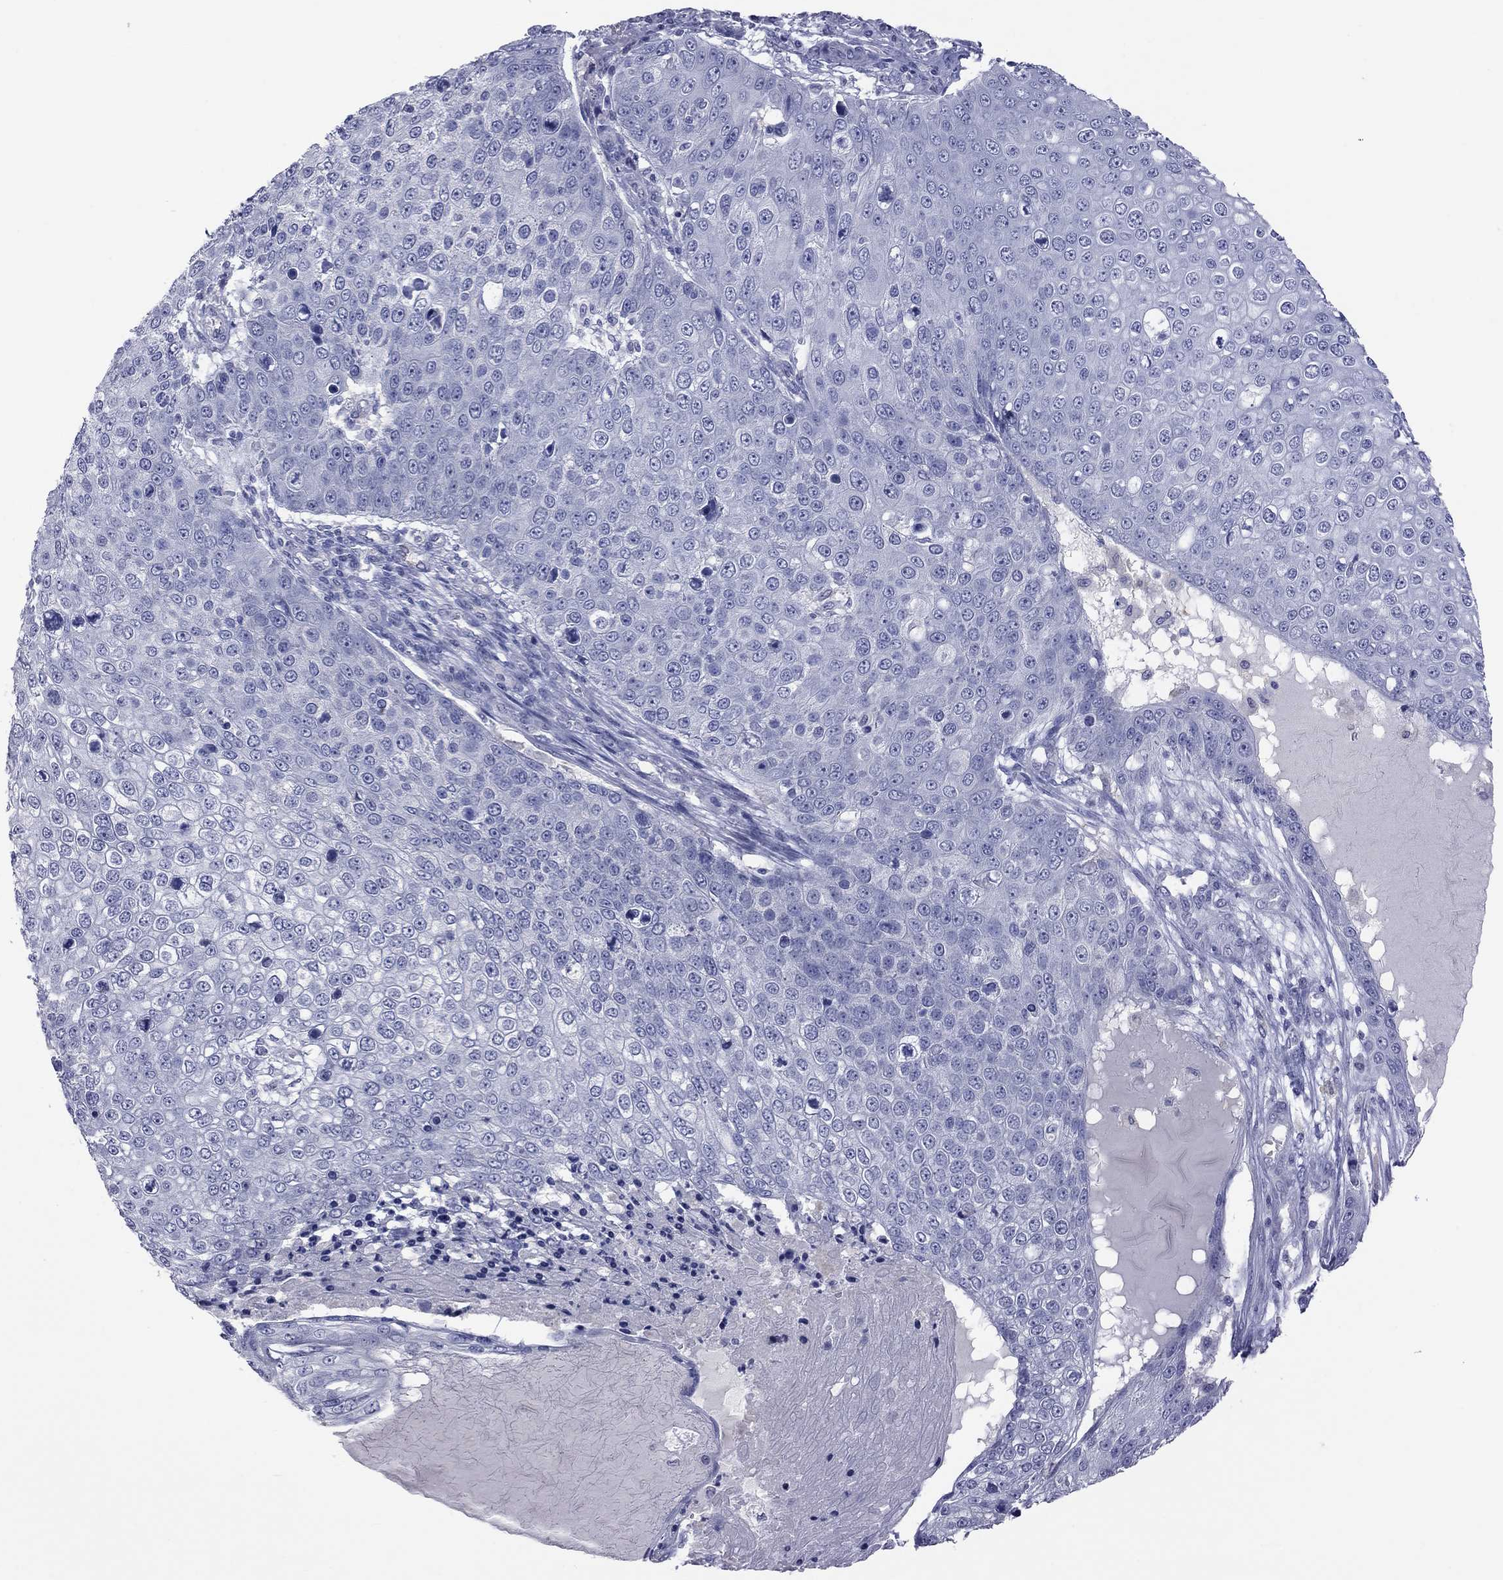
{"staining": {"intensity": "negative", "quantity": "none", "location": "none"}, "tissue": "skin cancer", "cell_type": "Tumor cells", "image_type": "cancer", "snomed": [{"axis": "morphology", "description": "Squamous cell carcinoma, NOS"}, {"axis": "topography", "description": "Skin"}], "caption": "Immunohistochemistry (IHC) micrograph of human skin cancer (squamous cell carcinoma) stained for a protein (brown), which reveals no expression in tumor cells. (DAB (3,3'-diaminobenzidine) immunohistochemistry visualized using brightfield microscopy, high magnification).", "gene": "HYLS1", "patient": {"sex": "male", "age": 71}}